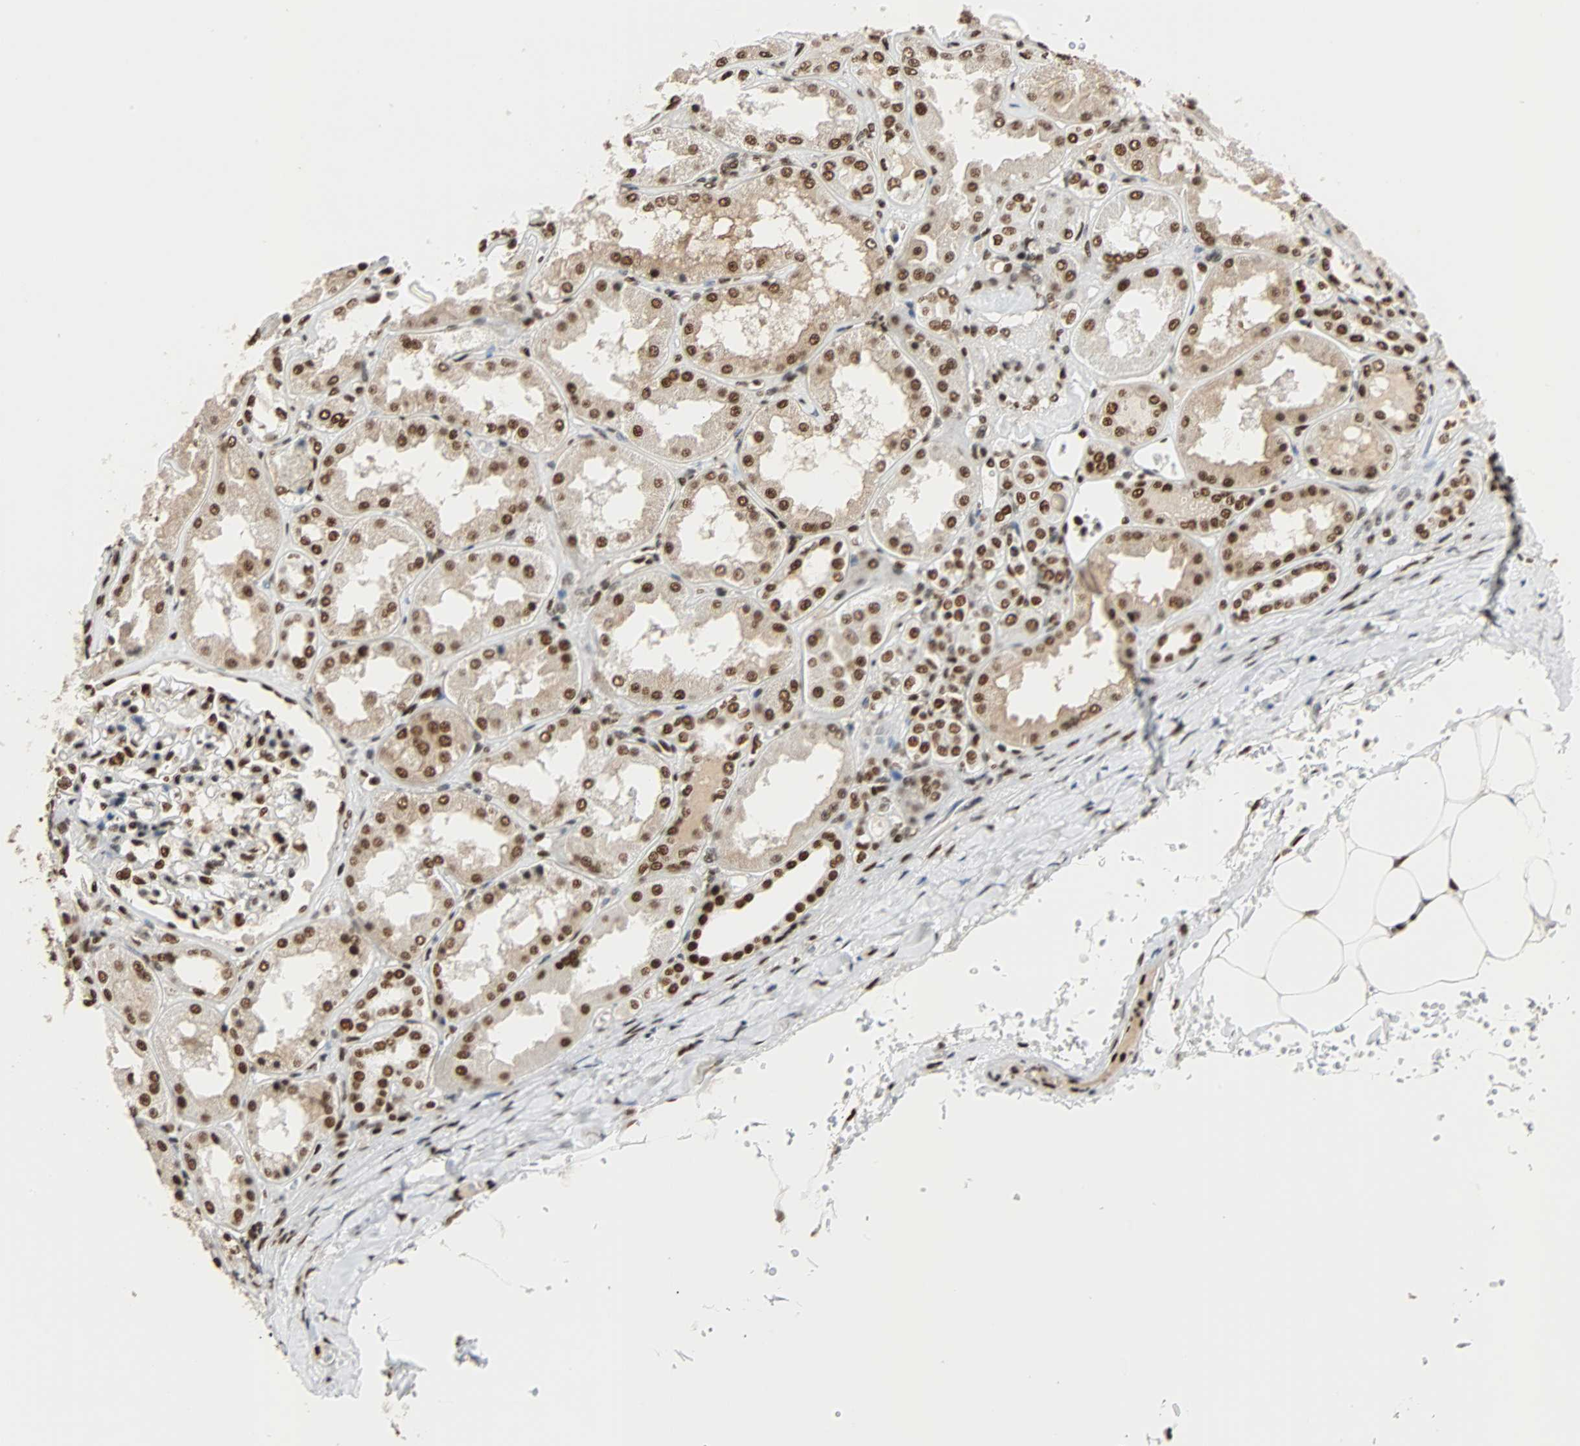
{"staining": {"intensity": "strong", "quantity": ">75%", "location": "nuclear"}, "tissue": "kidney", "cell_type": "Cells in glomeruli", "image_type": "normal", "snomed": [{"axis": "morphology", "description": "Normal tissue, NOS"}, {"axis": "topography", "description": "Kidney"}], "caption": "Protein staining demonstrates strong nuclear expression in about >75% of cells in glomeruli in benign kidney. The protein is shown in brown color, while the nuclei are stained blue.", "gene": "CDK12", "patient": {"sex": "female", "age": 56}}